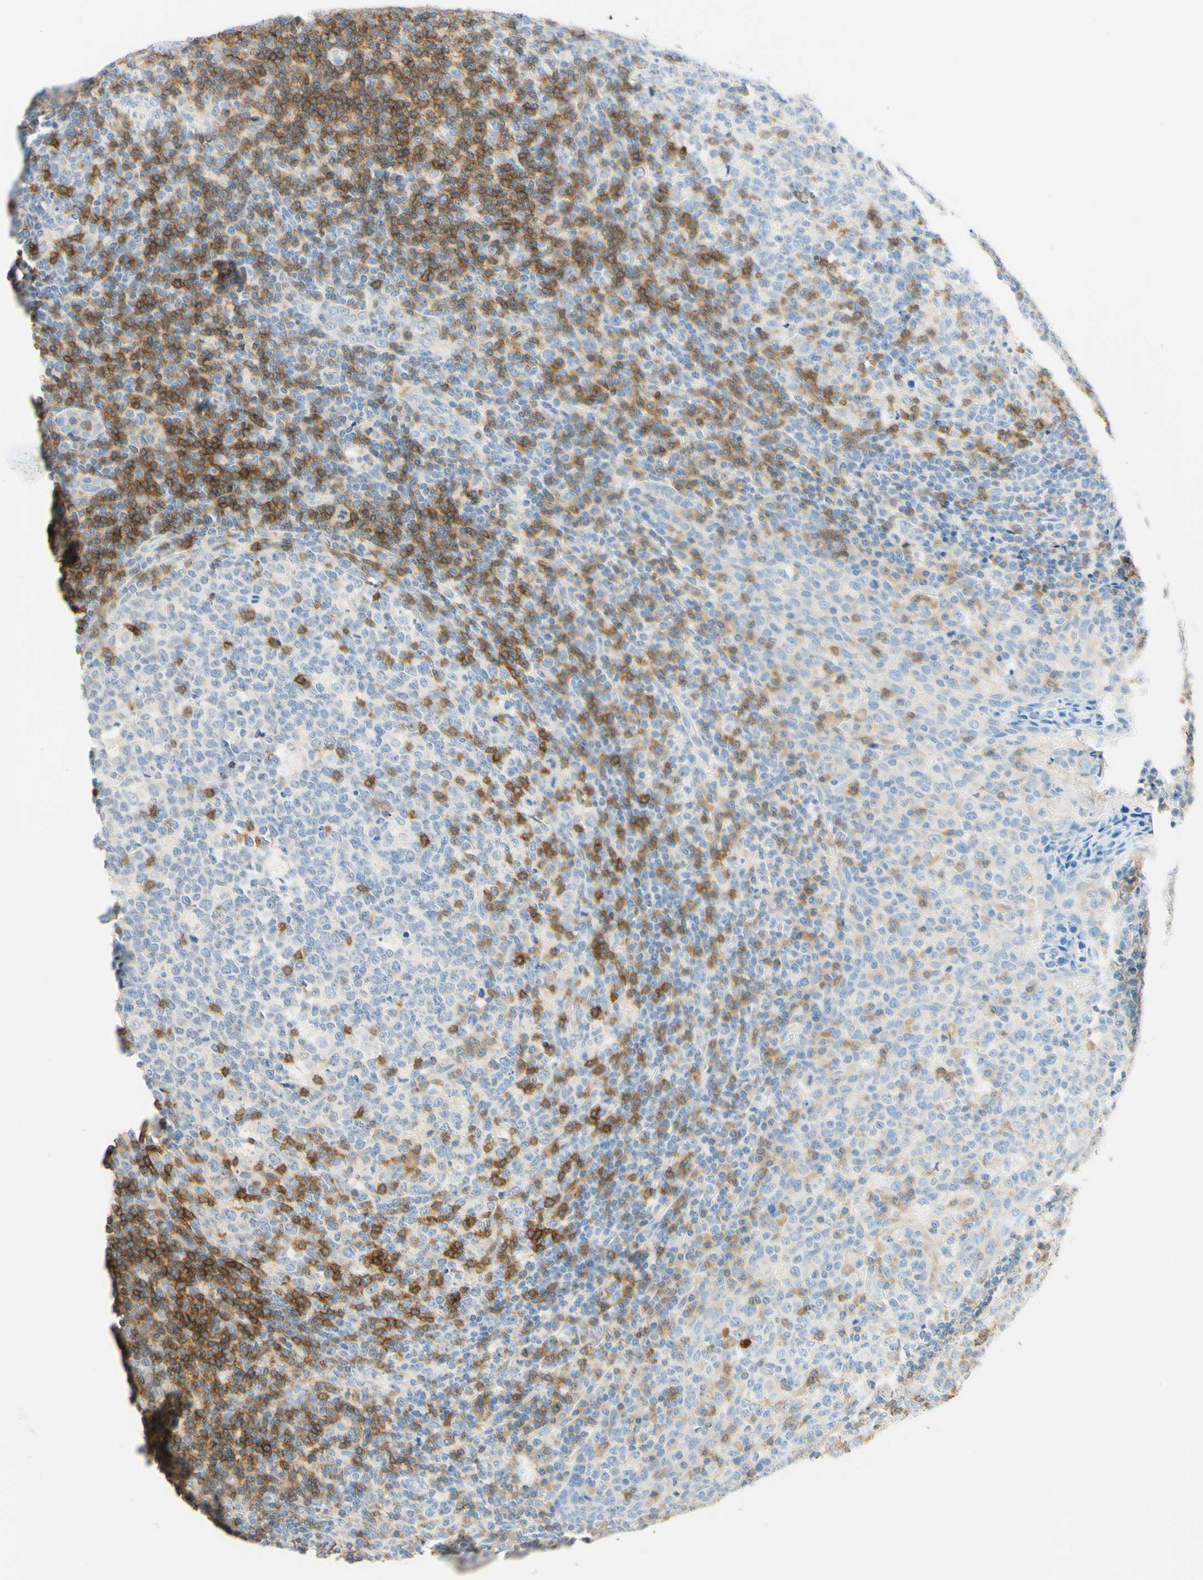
{"staining": {"intensity": "strong", "quantity": "<25%", "location": "cytoplasmic/membranous"}, "tissue": "tonsil", "cell_type": "Germinal center cells", "image_type": "normal", "snomed": [{"axis": "morphology", "description": "Normal tissue, NOS"}, {"axis": "topography", "description": "Tonsil"}], "caption": "Immunohistochemistry (IHC) photomicrograph of unremarkable tonsil stained for a protein (brown), which shows medium levels of strong cytoplasmic/membranous positivity in about <25% of germinal center cells.", "gene": "LAT", "patient": {"sex": "female", "age": 19}}